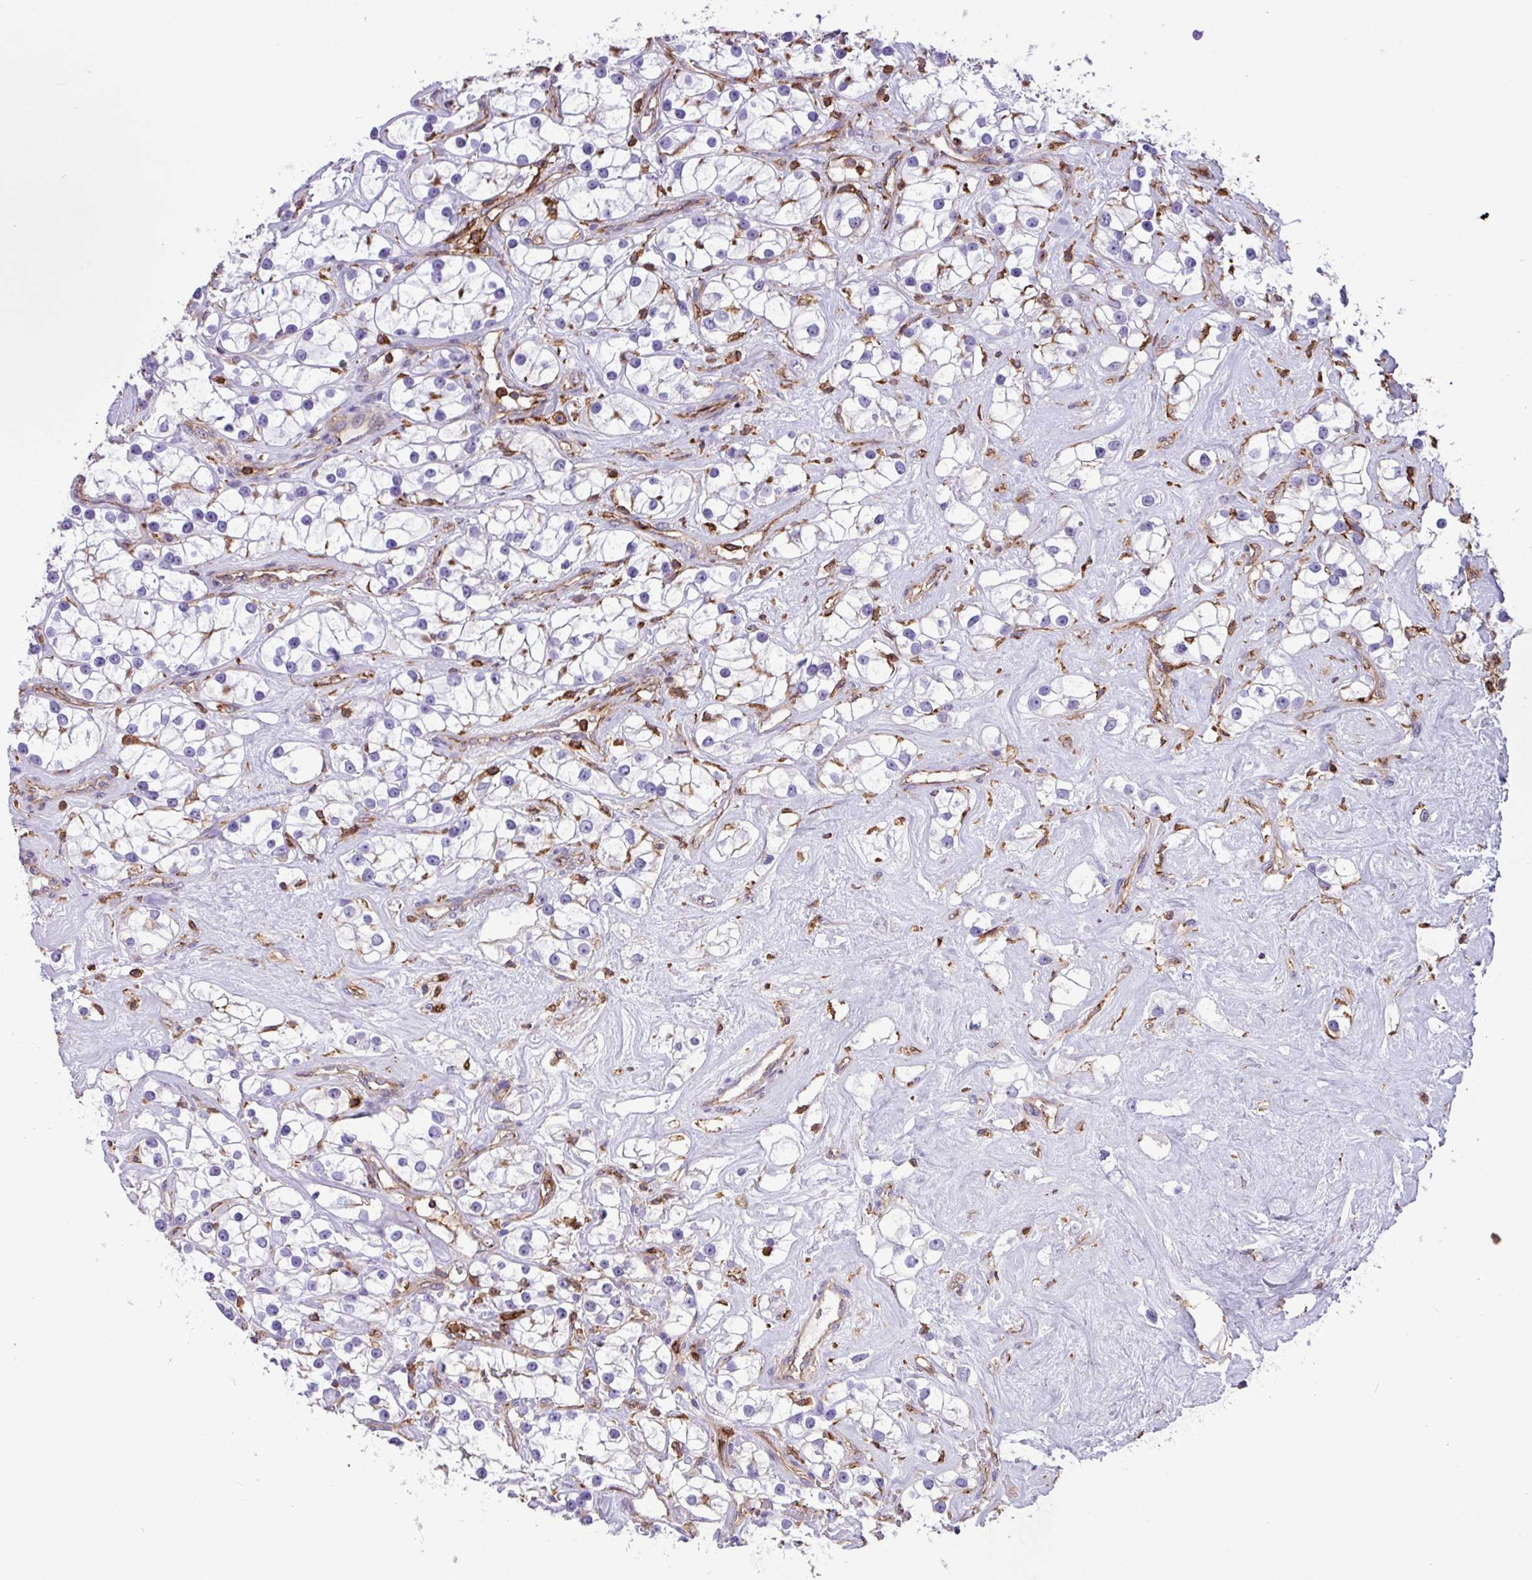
{"staining": {"intensity": "negative", "quantity": "none", "location": "none"}, "tissue": "renal cancer", "cell_type": "Tumor cells", "image_type": "cancer", "snomed": [{"axis": "morphology", "description": "Adenocarcinoma, NOS"}, {"axis": "topography", "description": "Kidney"}], "caption": "Adenocarcinoma (renal) was stained to show a protein in brown. There is no significant expression in tumor cells.", "gene": "PPP1R18", "patient": {"sex": "male", "age": 77}}